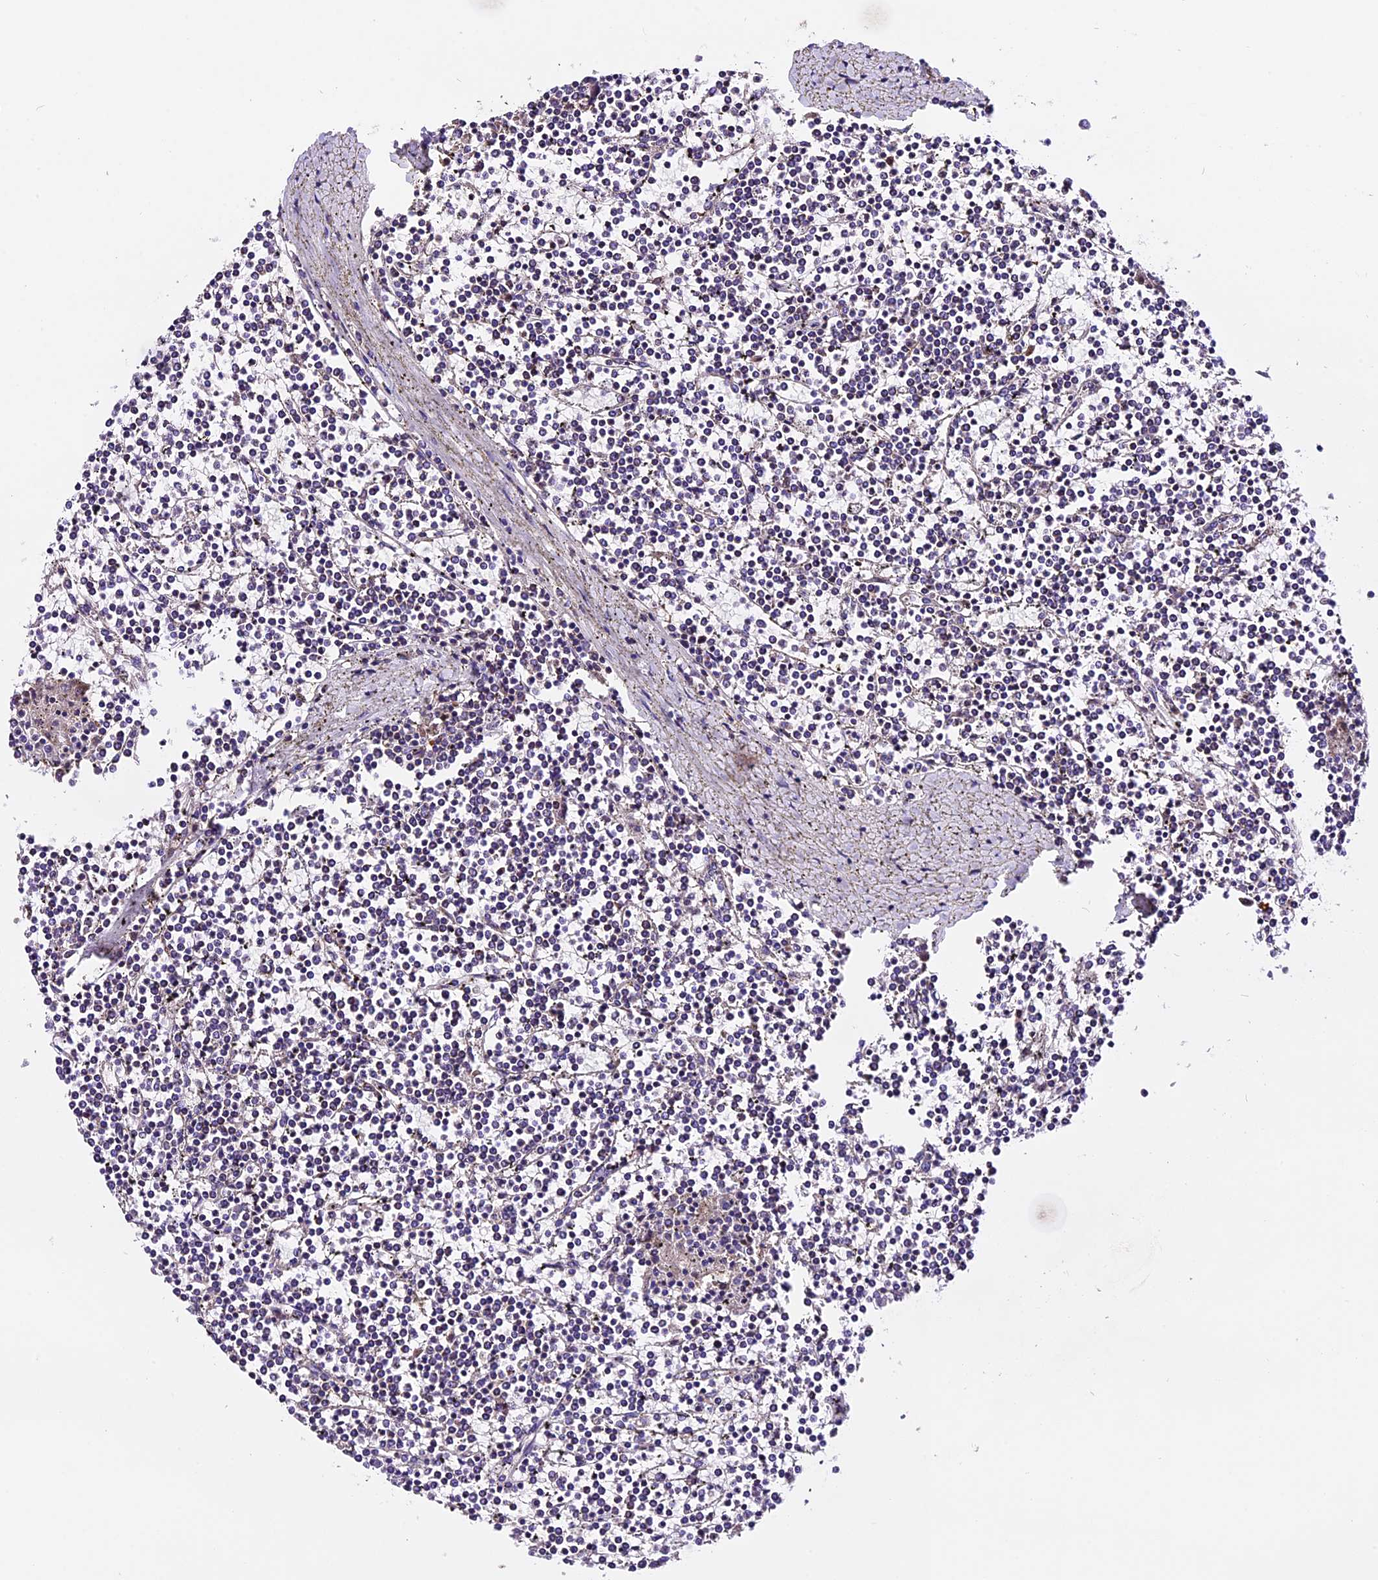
{"staining": {"intensity": "negative", "quantity": "none", "location": "none"}, "tissue": "lymphoma", "cell_type": "Tumor cells", "image_type": "cancer", "snomed": [{"axis": "morphology", "description": "Malignant lymphoma, non-Hodgkin's type, Low grade"}, {"axis": "topography", "description": "Spleen"}], "caption": "There is no significant positivity in tumor cells of lymphoma.", "gene": "DDX28", "patient": {"sex": "female", "age": 19}}